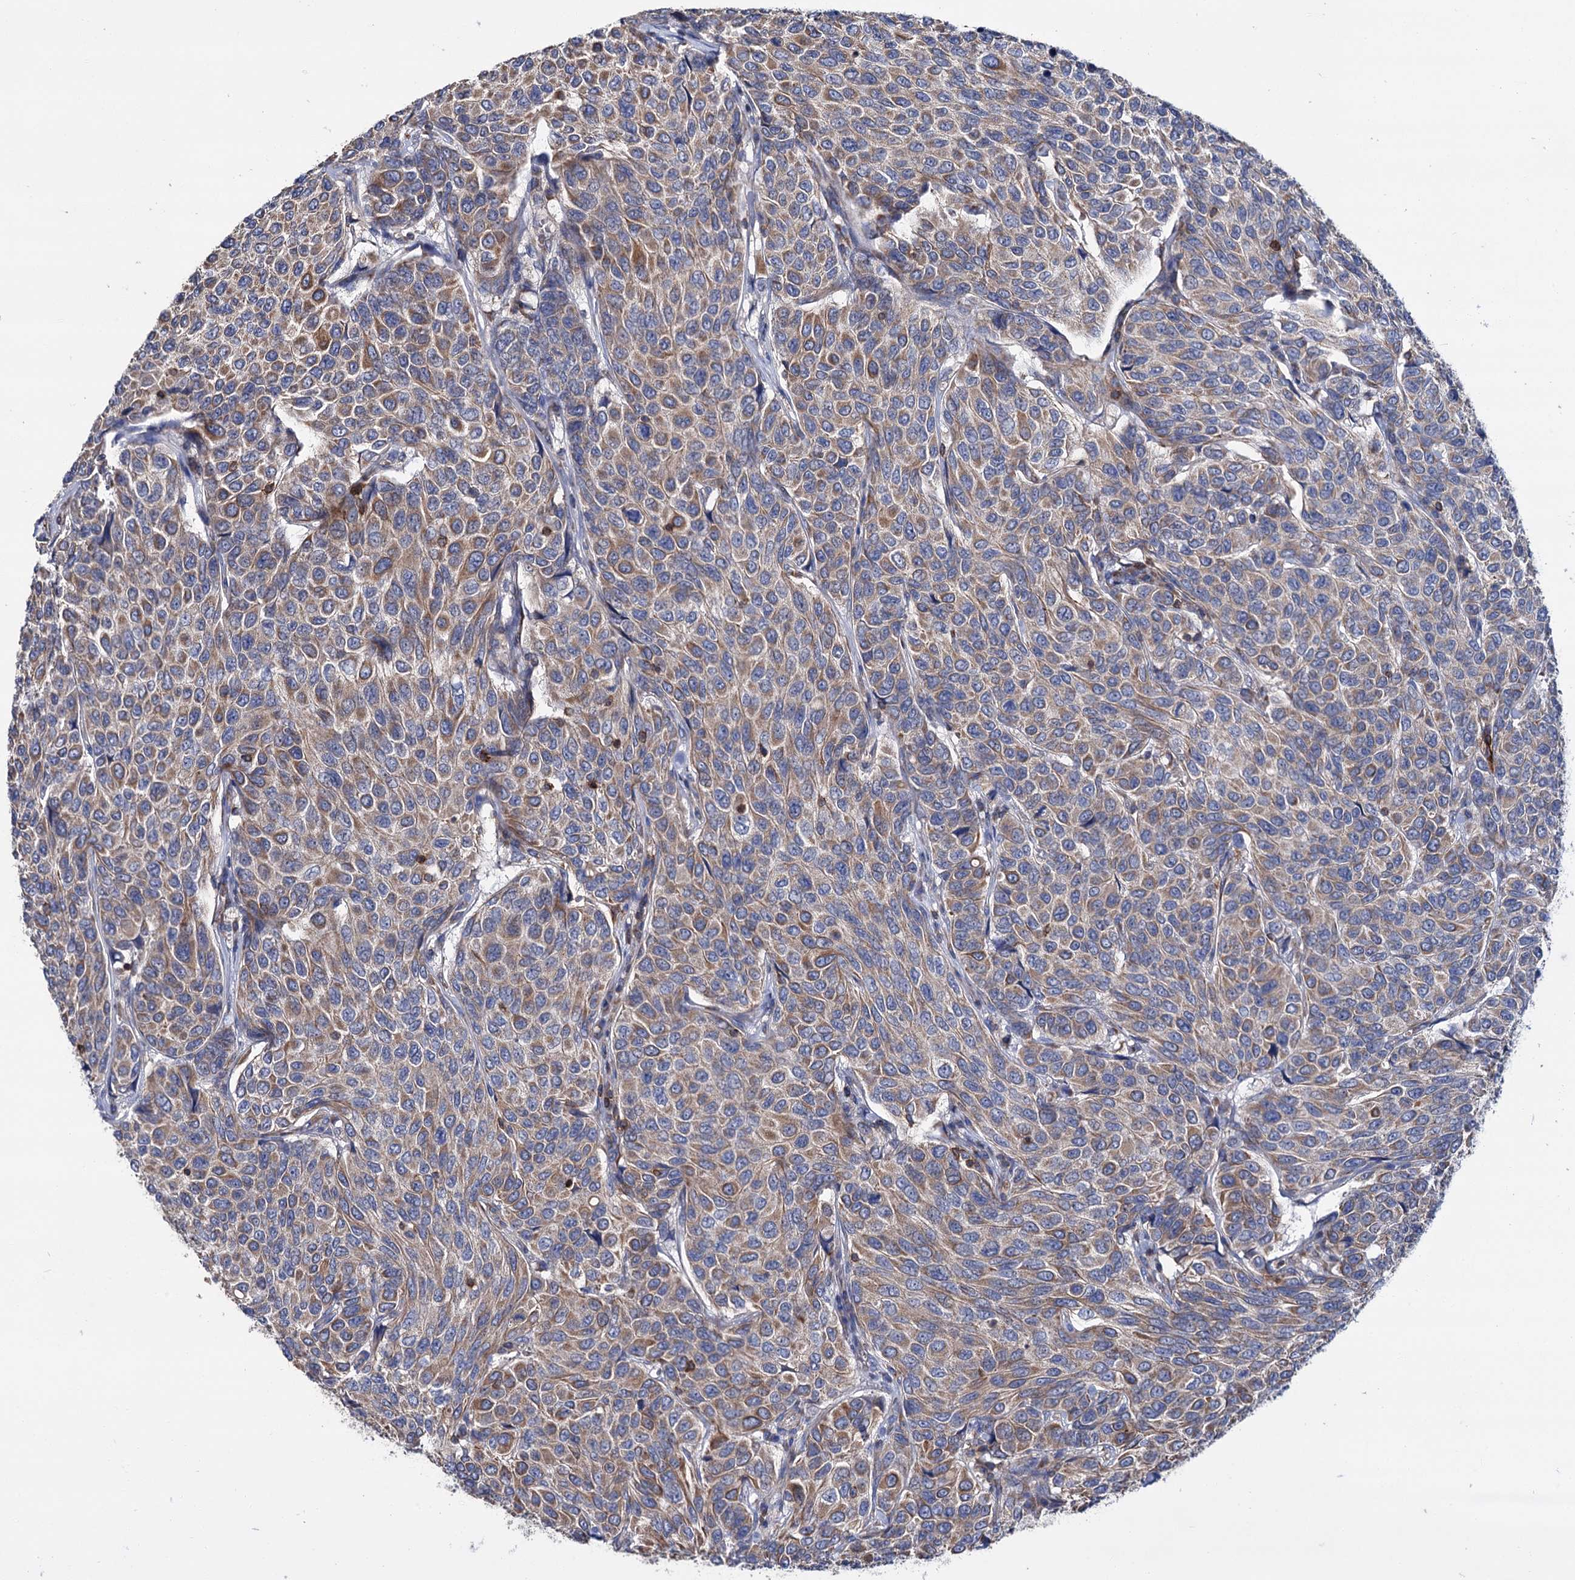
{"staining": {"intensity": "moderate", "quantity": ">75%", "location": "cytoplasmic/membranous"}, "tissue": "breast cancer", "cell_type": "Tumor cells", "image_type": "cancer", "snomed": [{"axis": "morphology", "description": "Duct carcinoma"}, {"axis": "topography", "description": "Breast"}], "caption": "DAB (3,3'-diaminobenzidine) immunohistochemical staining of human intraductal carcinoma (breast) shows moderate cytoplasmic/membranous protein staining in about >75% of tumor cells.", "gene": "UBASH3B", "patient": {"sex": "female", "age": 55}}